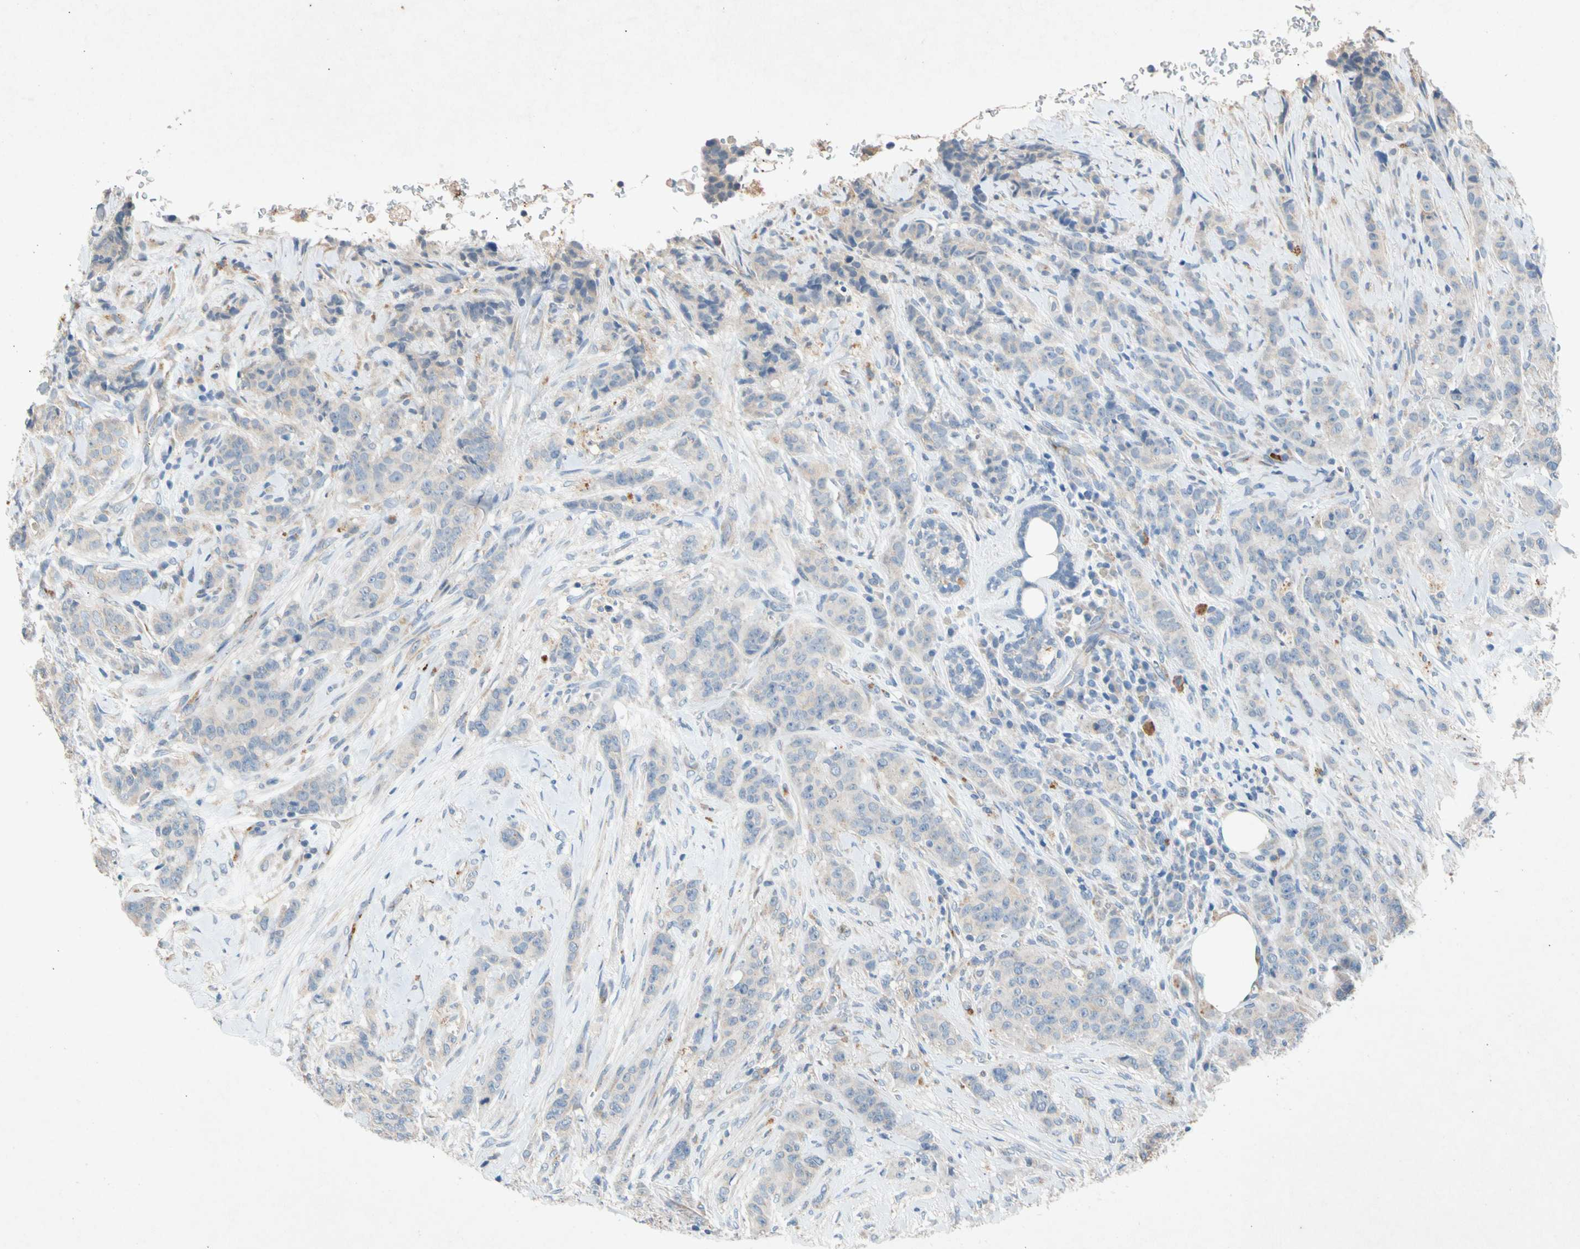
{"staining": {"intensity": "weak", "quantity": ">75%", "location": "cytoplasmic/membranous"}, "tissue": "breast cancer", "cell_type": "Tumor cells", "image_type": "cancer", "snomed": [{"axis": "morphology", "description": "Duct carcinoma"}, {"axis": "topography", "description": "Breast"}], "caption": "Immunohistochemical staining of human breast invasive ductal carcinoma demonstrates low levels of weak cytoplasmic/membranous positivity in about >75% of tumor cells.", "gene": "GASK1B", "patient": {"sex": "female", "age": 40}}